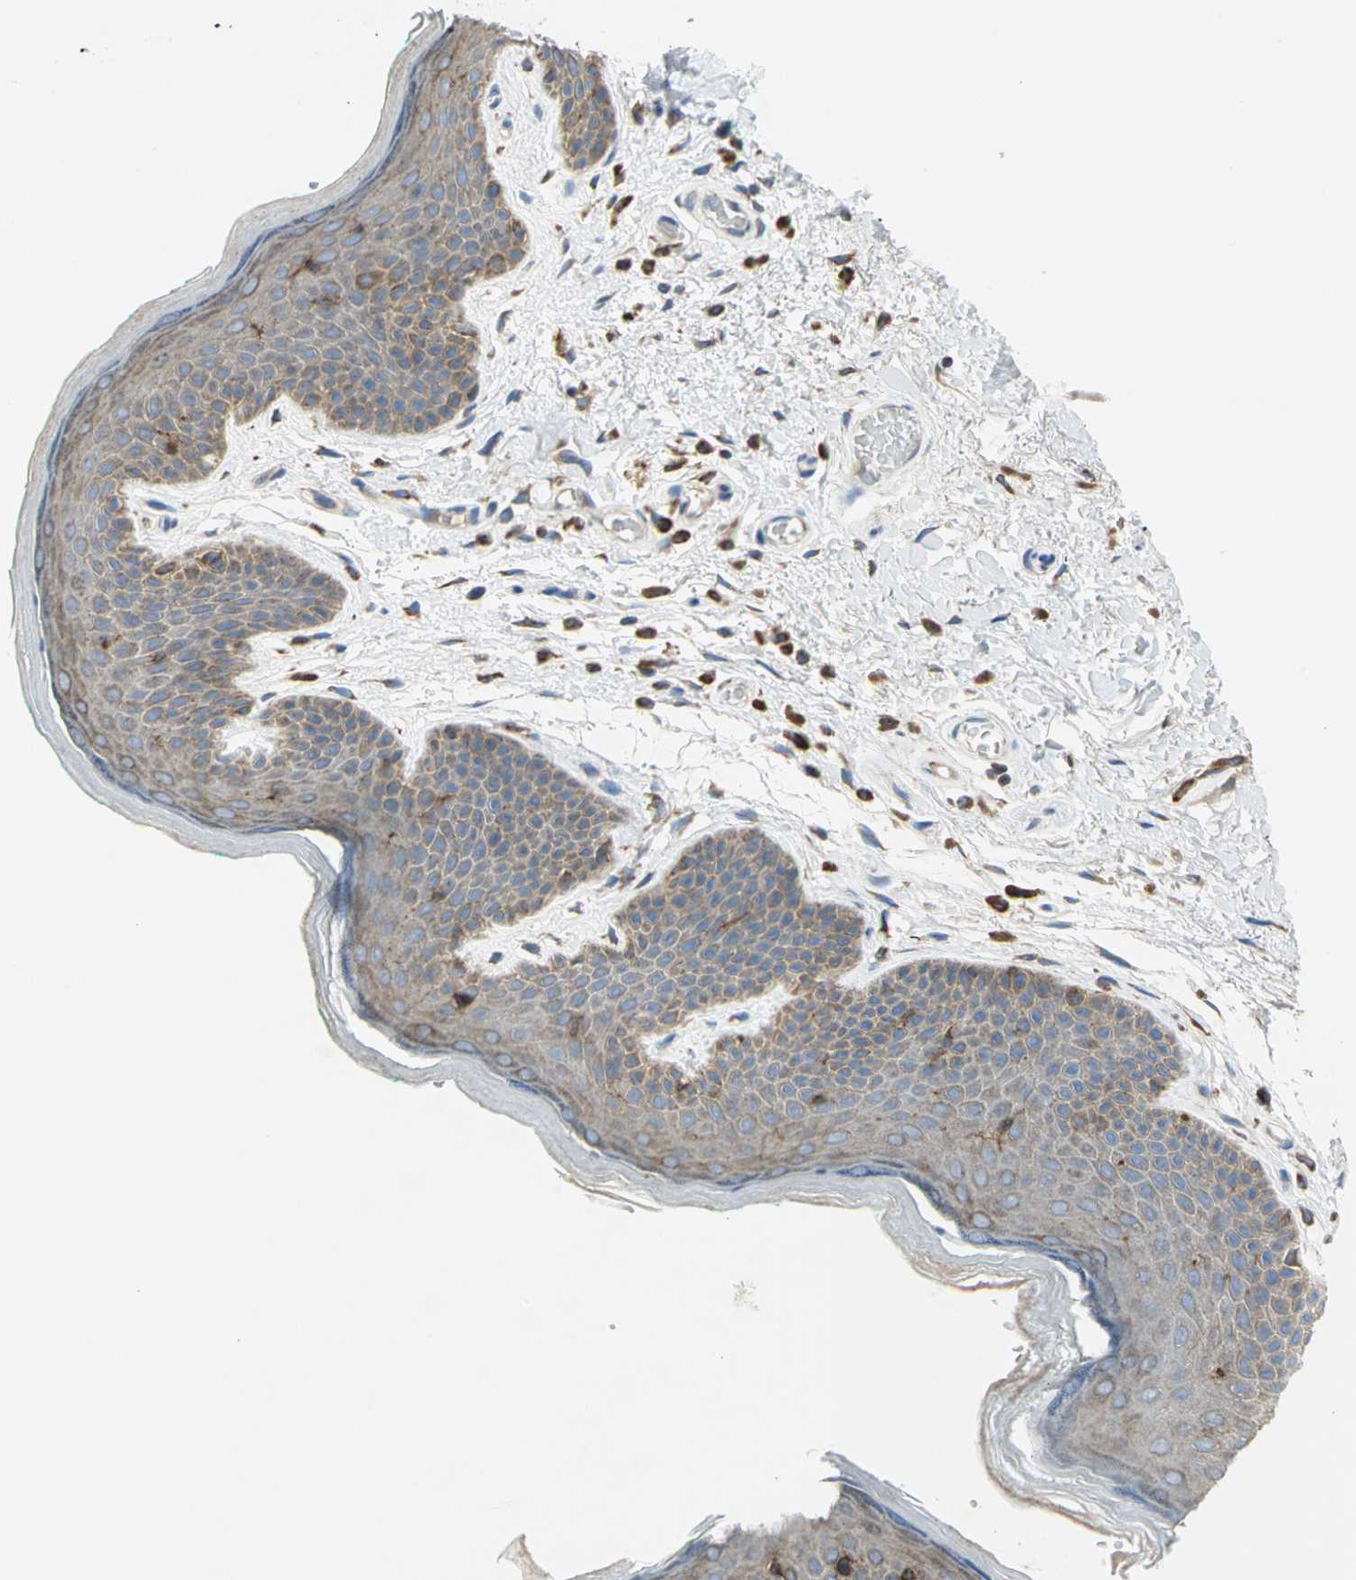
{"staining": {"intensity": "weak", "quantity": "25%-75%", "location": "cytoplasmic/membranous"}, "tissue": "skin", "cell_type": "Epidermal cells", "image_type": "normal", "snomed": [{"axis": "morphology", "description": "Normal tissue, NOS"}, {"axis": "topography", "description": "Anal"}], "caption": "A high-resolution histopathology image shows IHC staining of benign skin, which displays weak cytoplasmic/membranous positivity in approximately 25%-75% of epidermal cells.", "gene": "SDF2L1", "patient": {"sex": "male", "age": 74}}